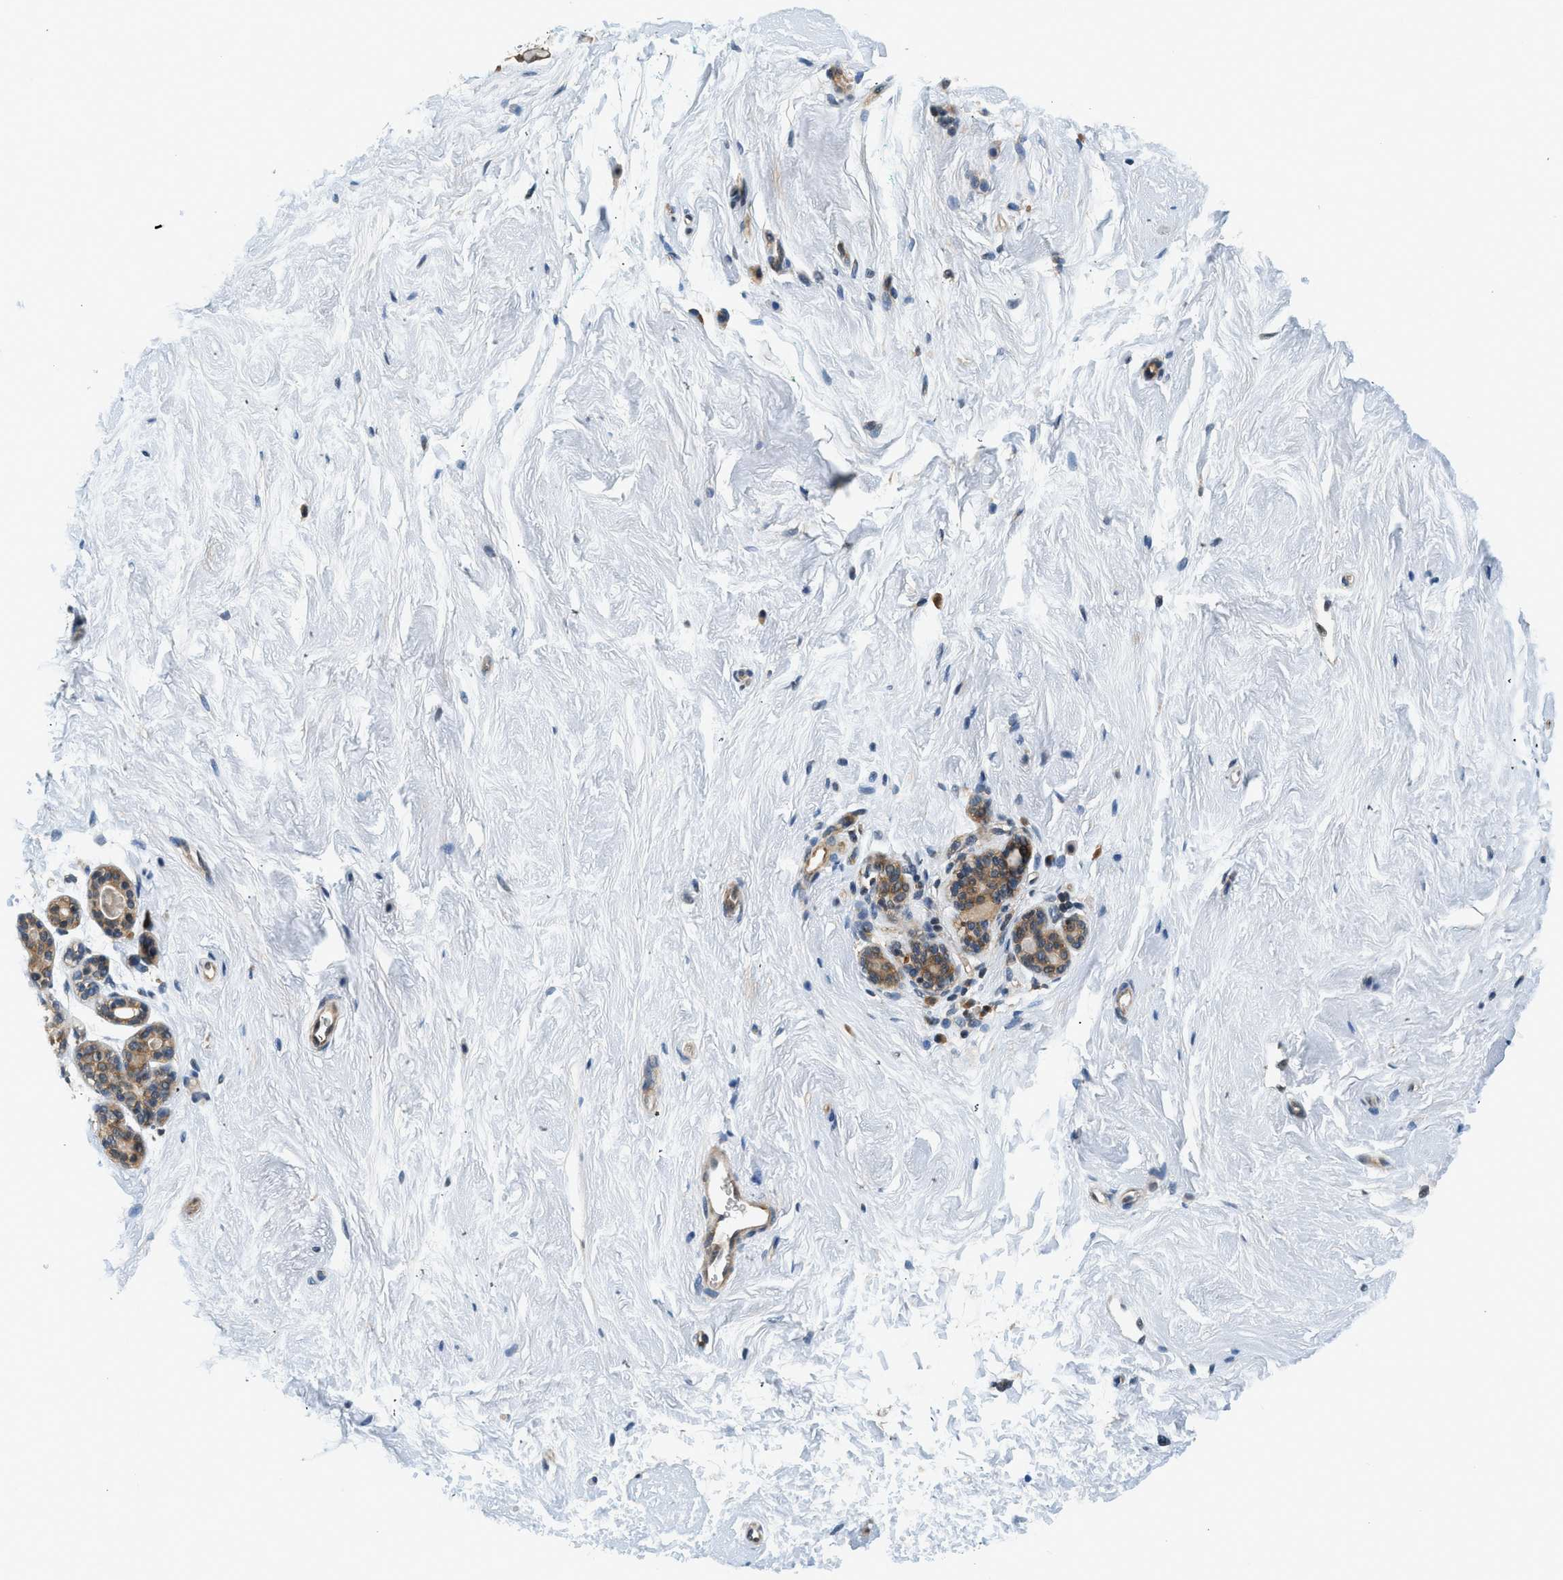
{"staining": {"intensity": "weak", "quantity": "25%-75%", "location": "cytoplasmic/membranous,nuclear"}, "tissue": "breast", "cell_type": "Adipocytes", "image_type": "normal", "snomed": [{"axis": "morphology", "description": "Normal tissue, NOS"}, {"axis": "topography", "description": "Breast"}], "caption": "Breast stained with a brown dye exhibits weak cytoplasmic/membranous,nuclear positive staining in approximately 25%-75% of adipocytes.", "gene": "PSMD3", "patient": {"sex": "female", "age": 52}}